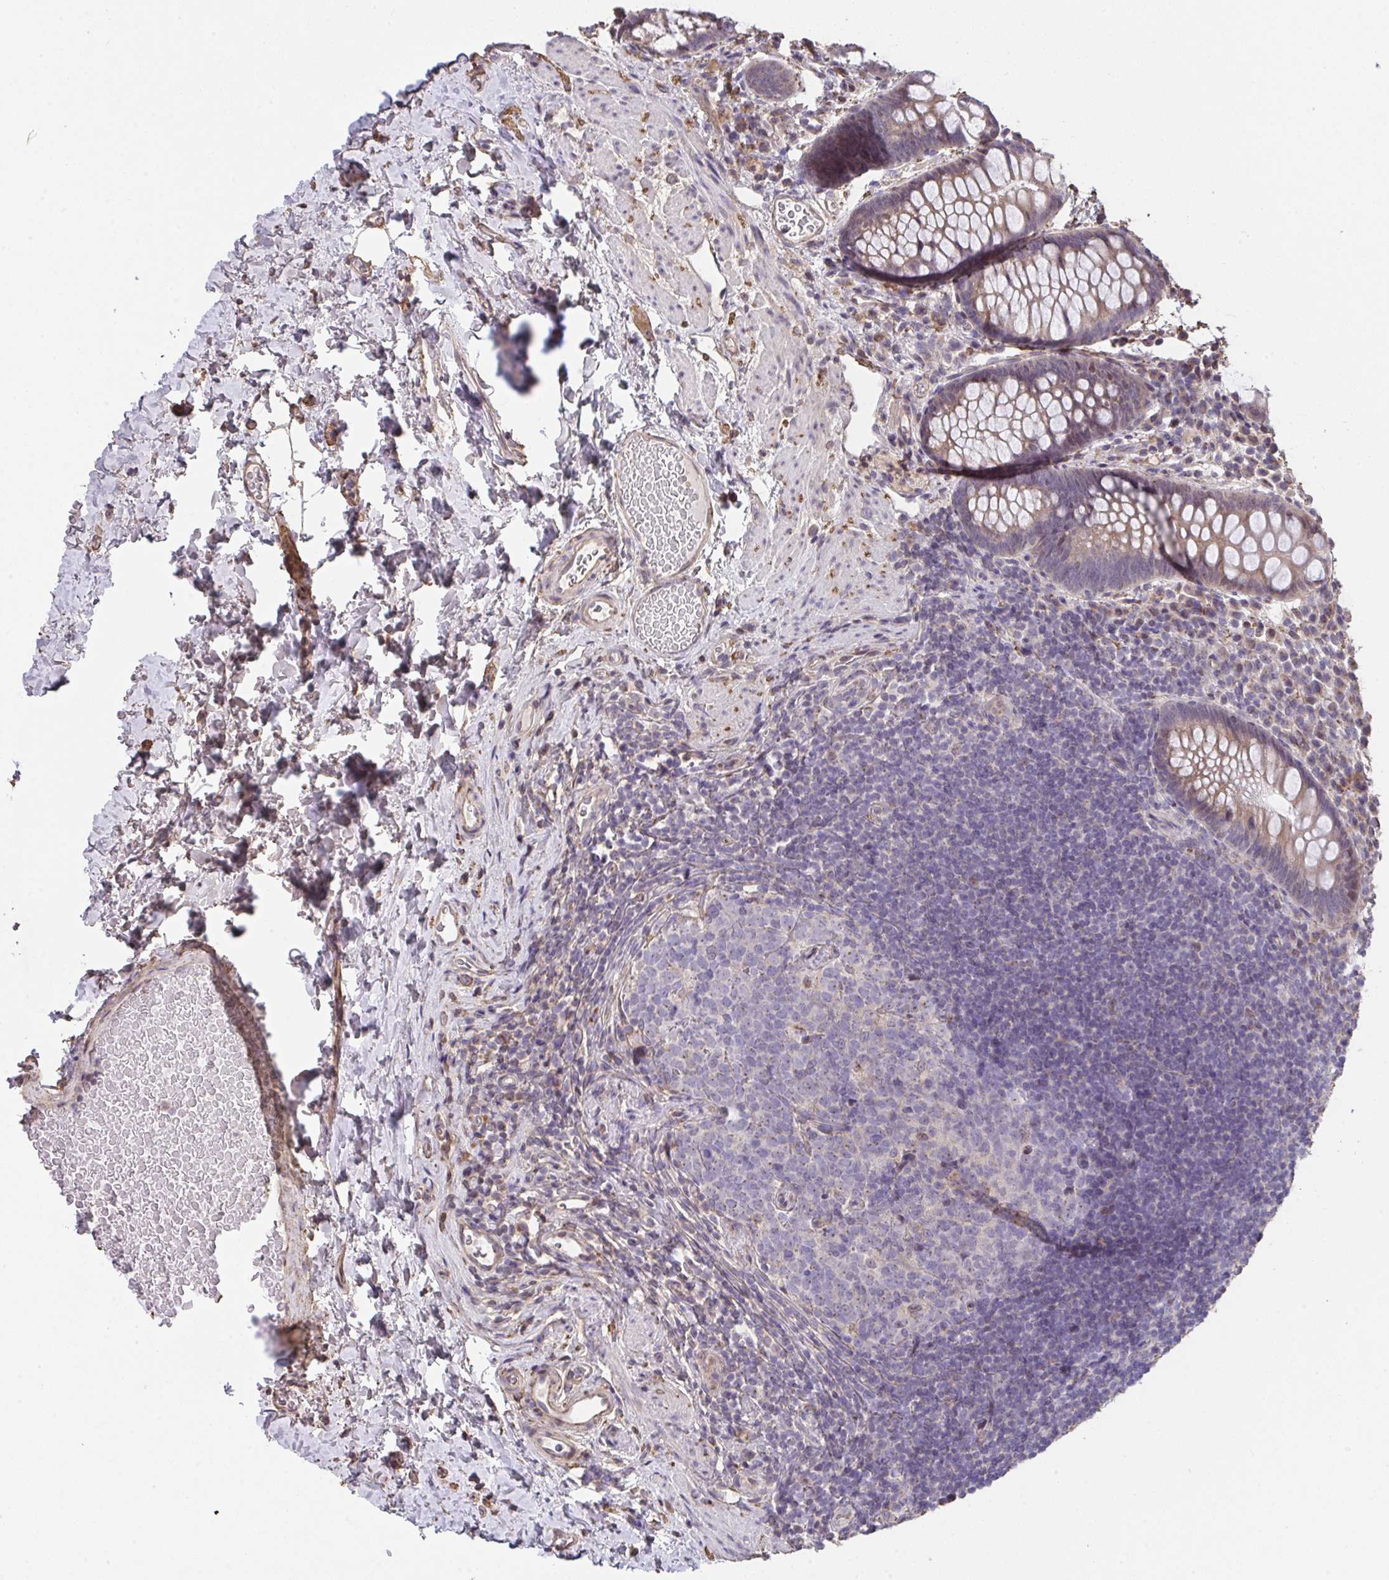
{"staining": {"intensity": "weak", "quantity": "25%-75%", "location": "cytoplasmic/membranous"}, "tissue": "rectum", "cell_type": "Glandular cells", "image_type": "normal", "snomed": [{"axis": "morphology", "description": "Normal tissue, NOS"}, {"axis": "topography", "description": "Rectum"}], "caption": "Immunohistochemical staining of unremarkable human rectum displays weak cytoplasmic/membranous protein positivity in about 25%-75% of glandular cells. The staining was performed using DAB (3,3'-diaminobenzidine) to visualize the protein expression in brown, while the nuclei were stained in blue with hematoxylin (Magnification: 20x).", "gene": "RUNDC3B", "patient": {"sex": "female", "age": 69}}